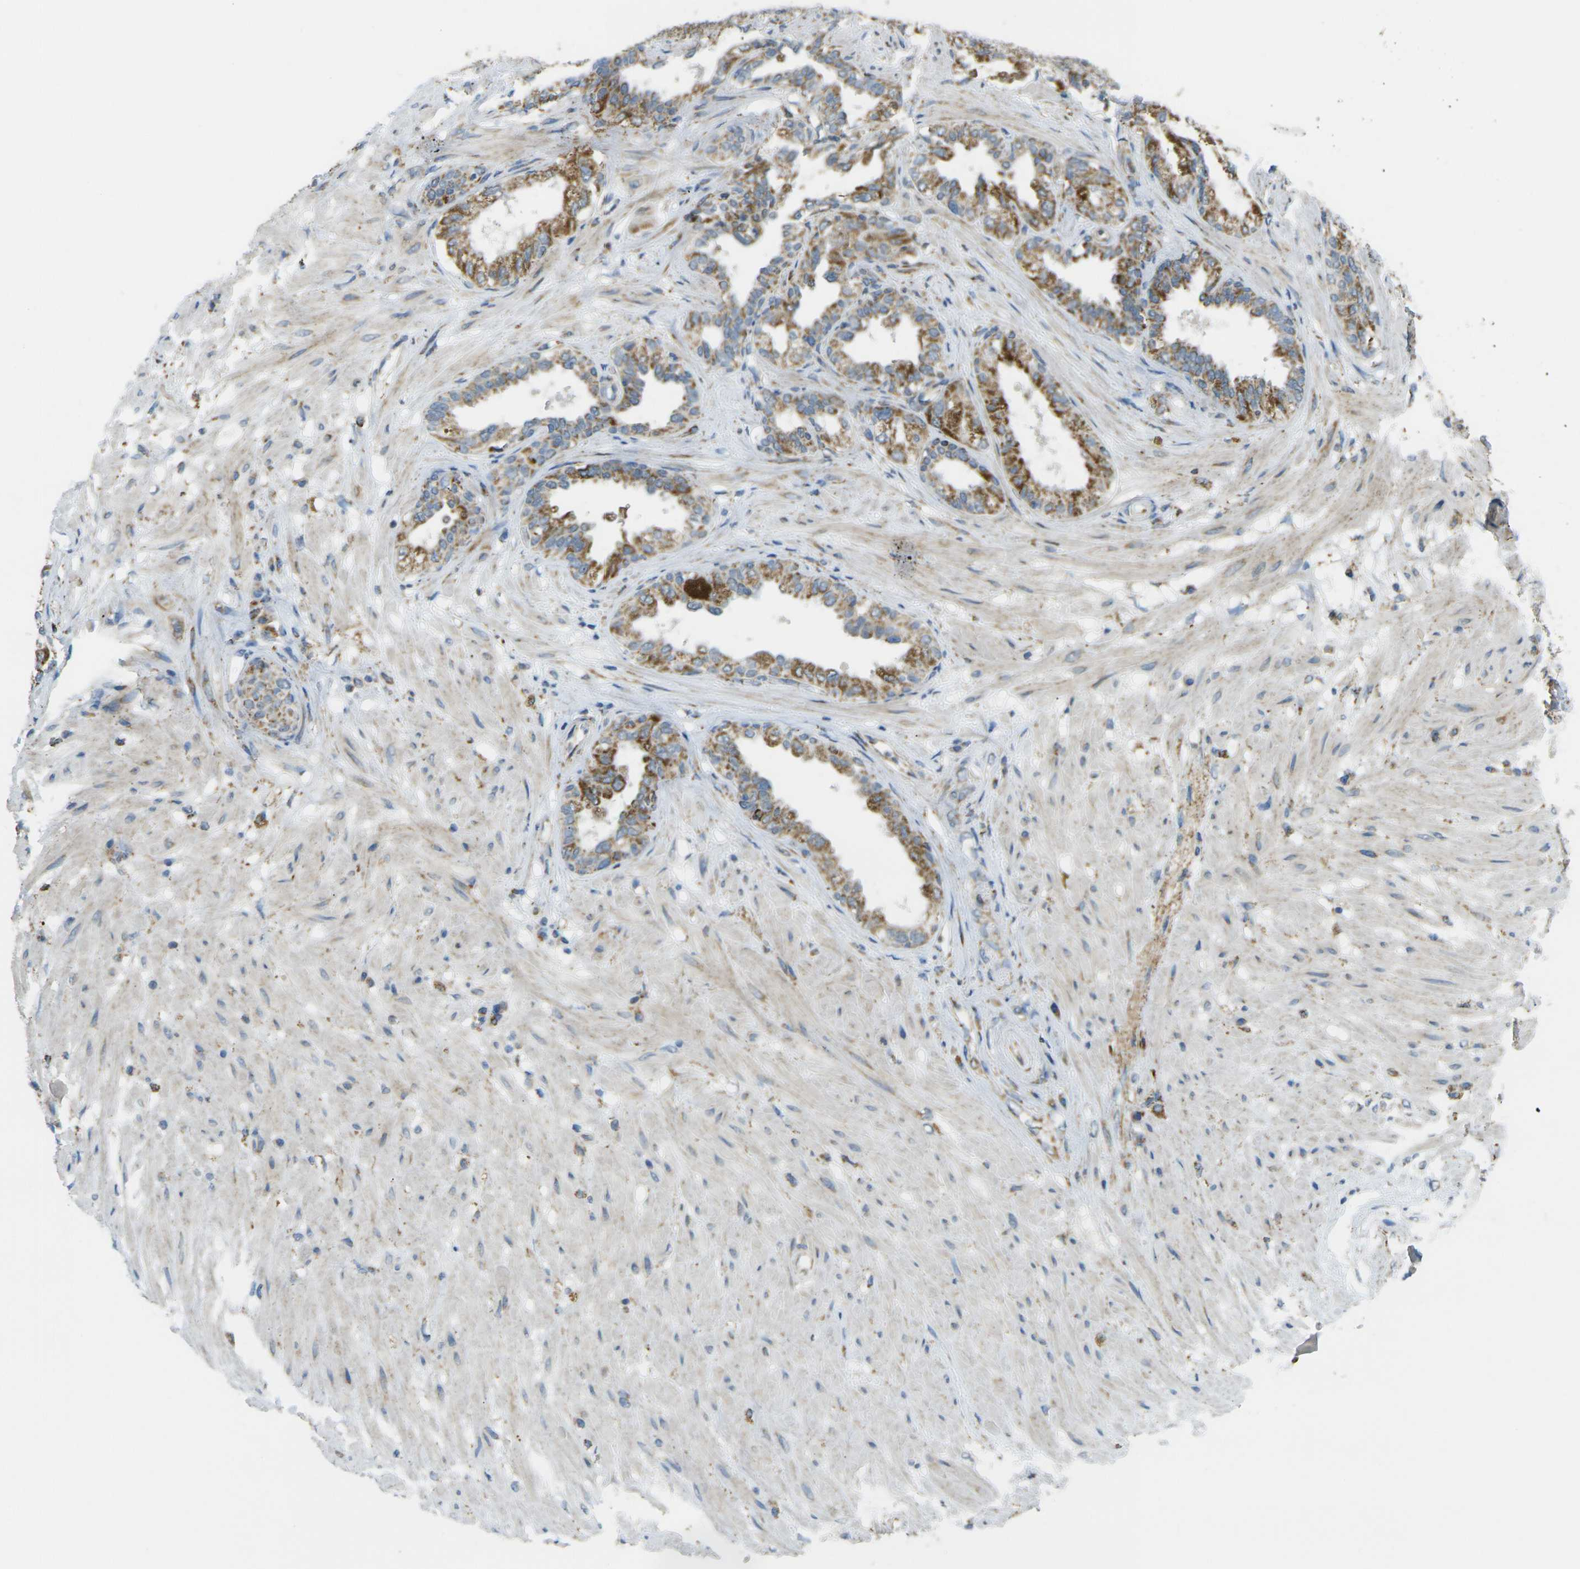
{"staining": {"intensity": "moderate", "quantity": ">75%", "location": "cytoplasmic/membranous"}, "tissue": "seminal vesicle", "cell_type": "Glandular cells", "image_type": "normal", "snomed": [{"axis": "morphology", "description": "Normal tissue, NOS"}, {"axis": "topography", "description": "Seminal veicle"}], "caption": "DAB (3,3'-diaminobenzidine) immunohistochemical staining of normal seminal vesicle demonstrates moderate cytoplasmic/membranous protein staining in about >75% of glandular cells. (DAB (3,3'-diaminobenzidine) IHC, brown staining for protein, blue staining for nuclei).", "gene": "CYB5R1", "patient": {"sex": "male", "age": 61}}